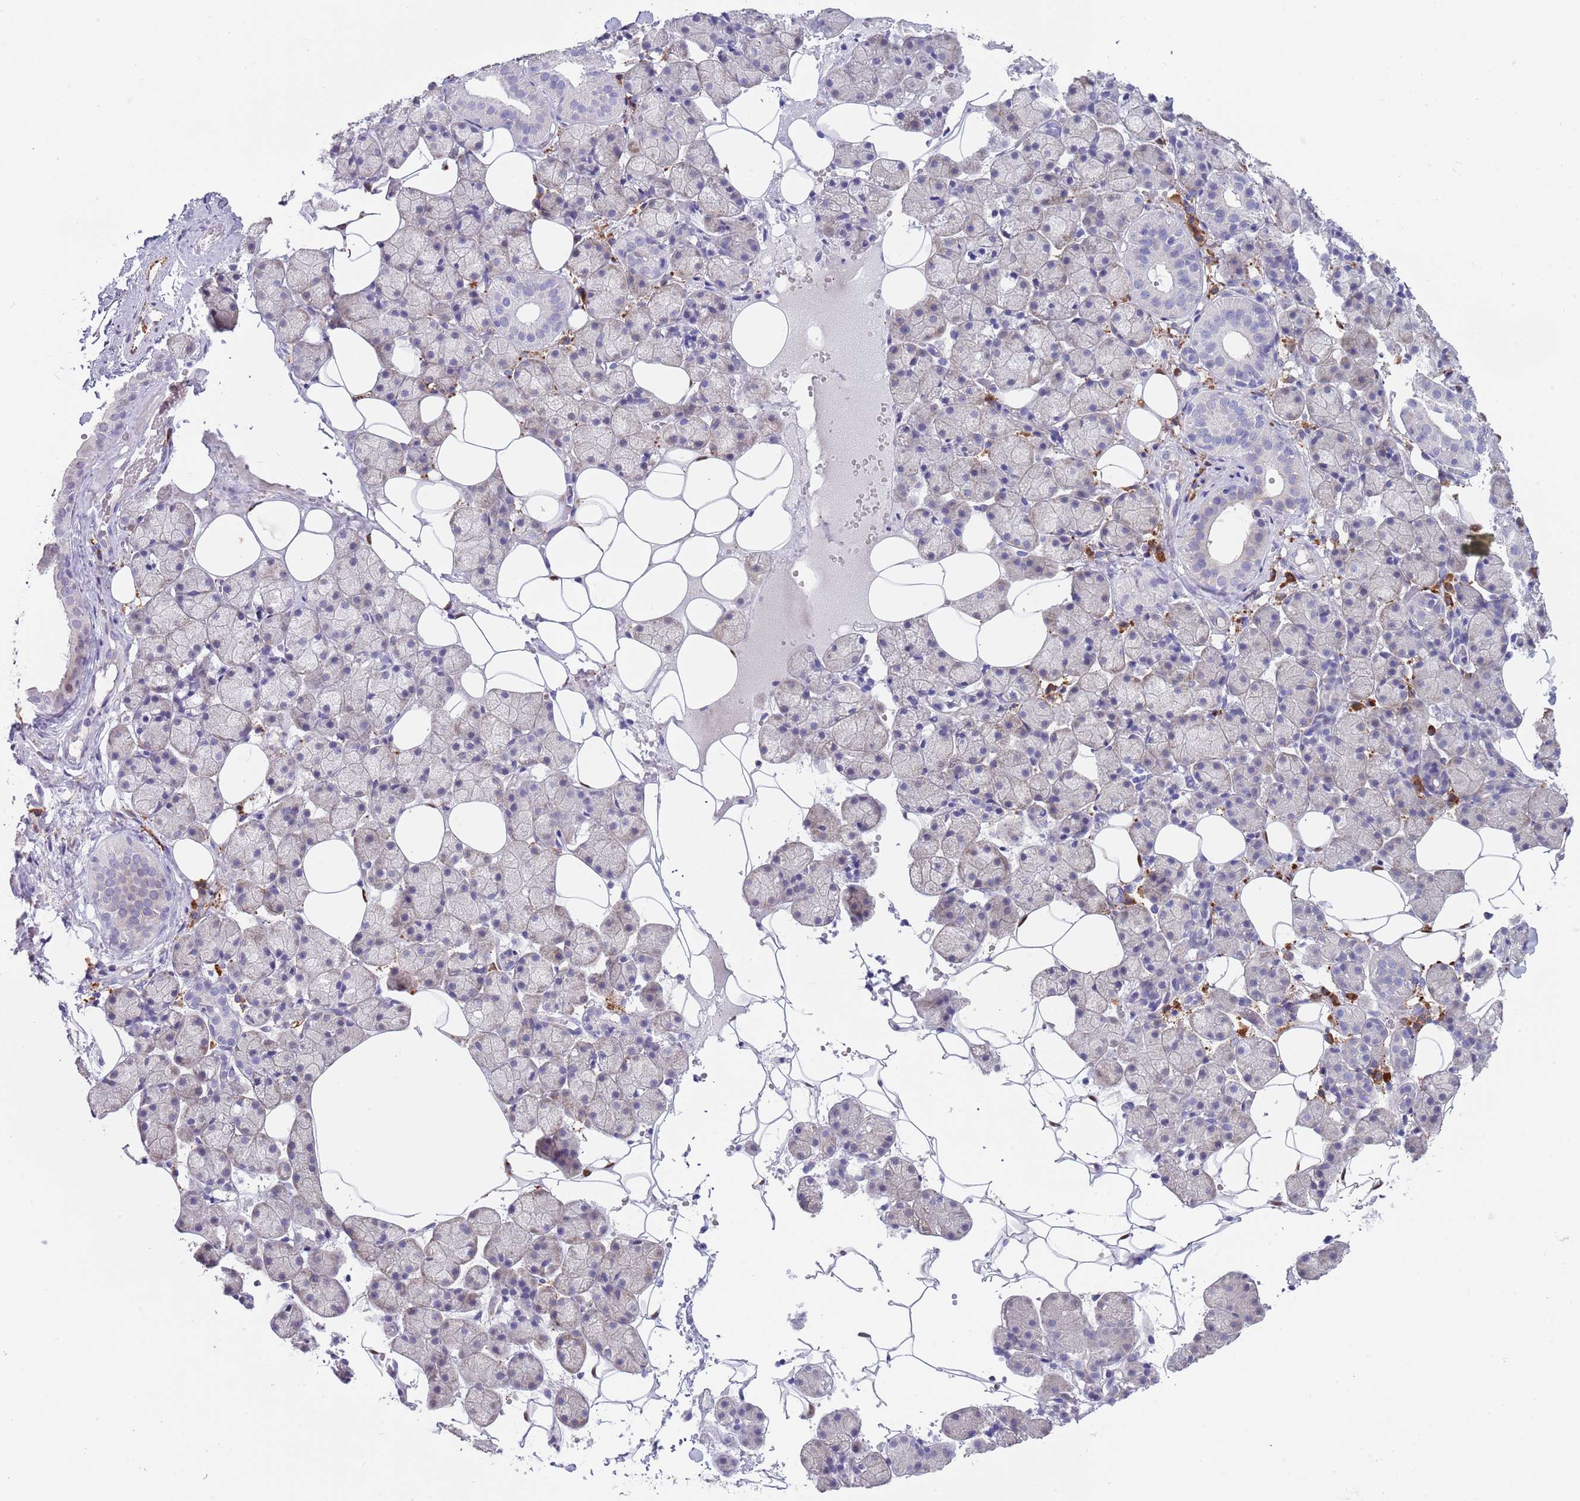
{"staining": {"intensity": "negative", "quantity": "none", "location": "none"}, "tissue": "salivary gland", "cell_type": "Glandular cells", "image_type": "normal", "snomed": [{"axis": "morphology", "description": "Normal tissue, NOS"}, {"axis": "topography", "description": "Salivary gland"}], "caption": "There is no significant staining in glandular cells of salivary gland. Nuclei are stained in blue.", "gene": "TNRC6C", "patient": {"sex": "female", "age": 33}}